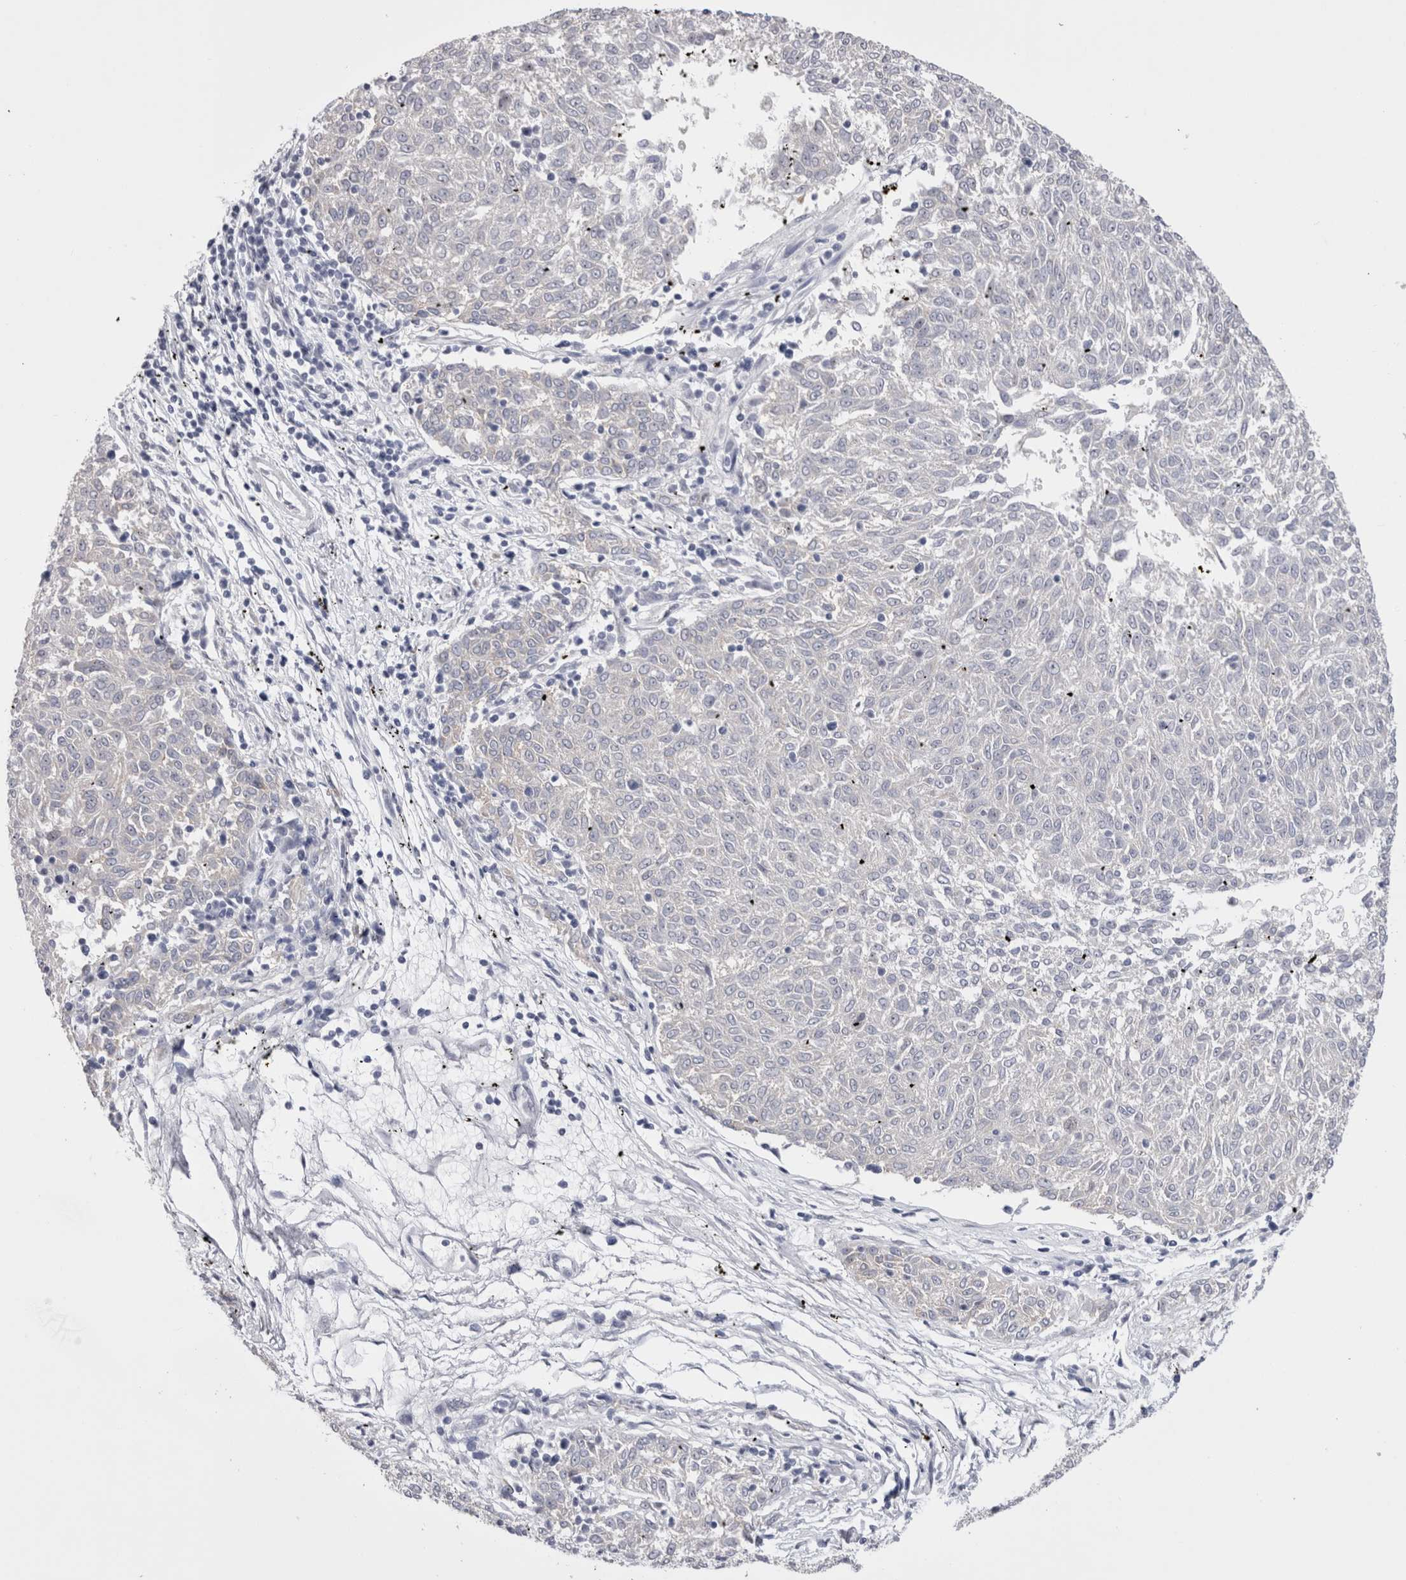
{"staining": {"intensity": "negative", "quantity": "none", "location": "none"}, "tissue": "melanoma", "cell_type": "Tumor cells", "image_type": "cancer", "snomed": [{"axis": "morphology", "description": "Malignant melanoma, NOS"}, {"axis": "topography", "description": "Skin"}], "caption": "Tumor cells show no significant positivity in melanoma. (Immunohistochemistry, brightfield microscopy, high magnification).", "gene": "PWP2", "patient": {"sex": "female", "age": 72}}